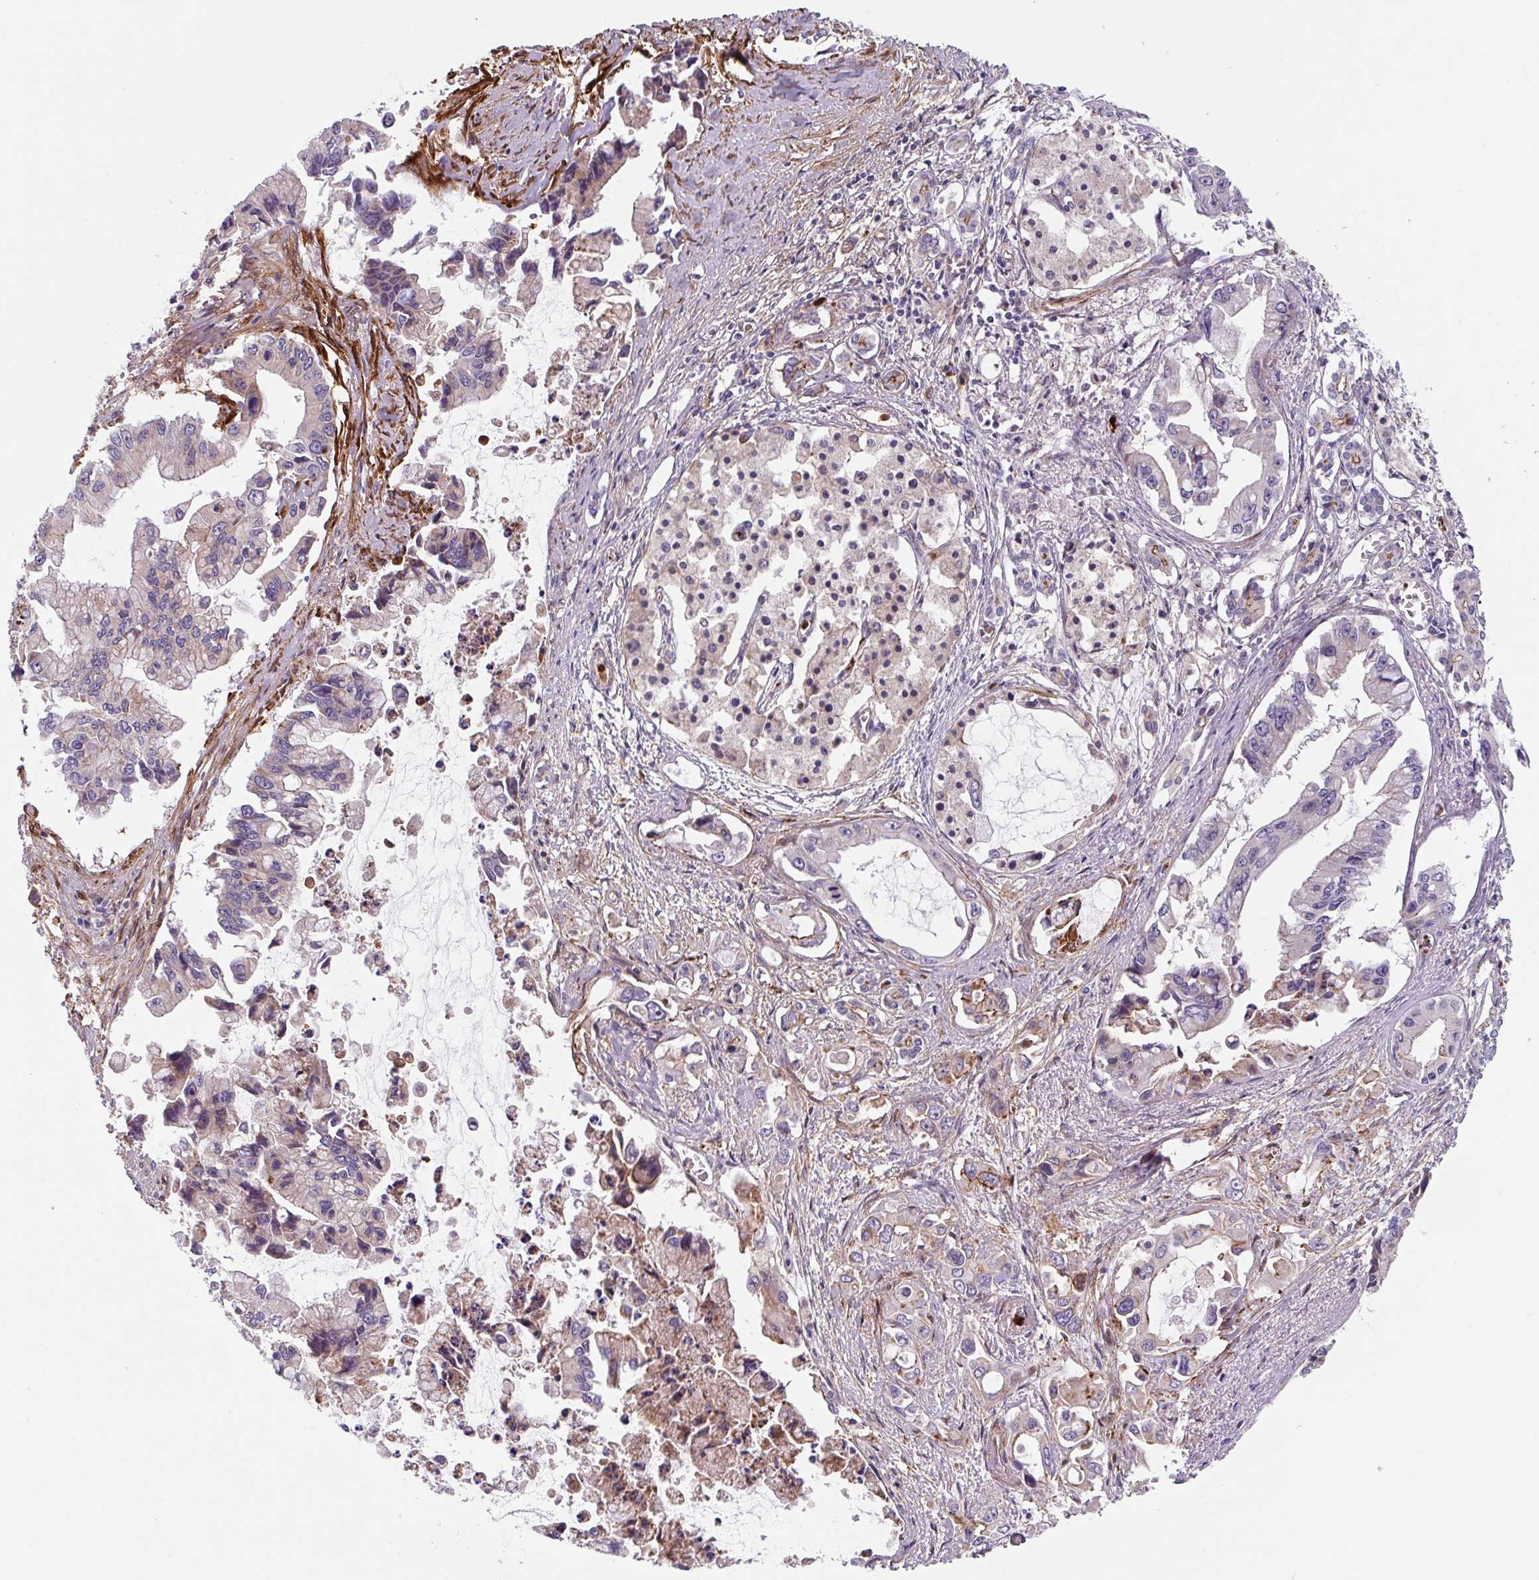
{"staining": {"intensity": "weak", "quantity": "<25%", "location": "cytoplasmic/membranous"}, "tissue": "pancreatic cancer", "cell_type": "Tumor cells", "image_type": "cancer", "snomed": [{"axis": "morphology", "description": "Adenocarcinoma, NOS"}, {"axis": "topography", "description": "Pancreas"}], "caption": "IHC image of human adenocarcinoma (pancreatic) stained for a protein (brown), which displays no positivity in tumor cells.", "gene": "DHFR2", "patient": {"sex": "male", "age": 84}}